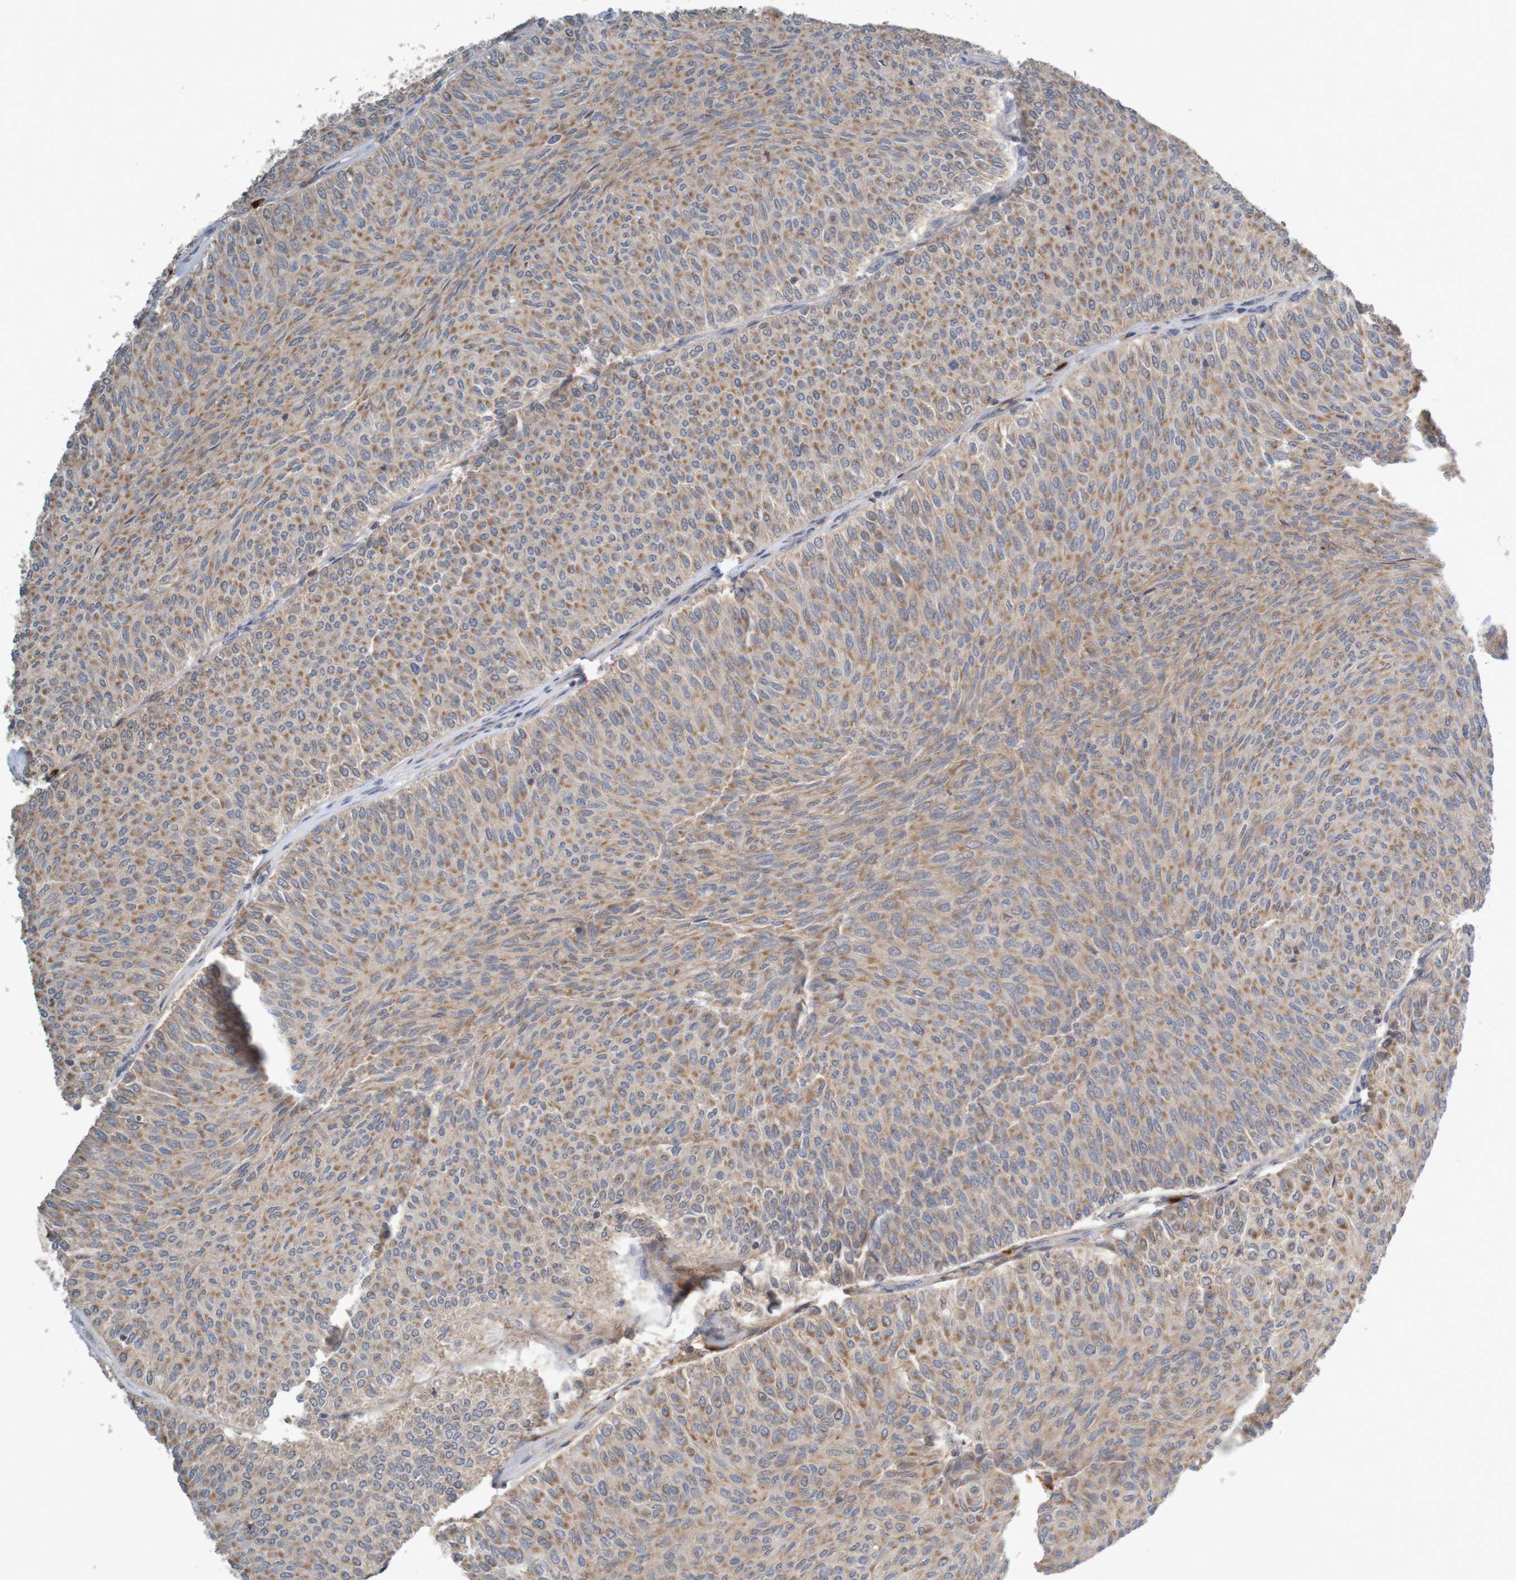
{"staining": {"intensity": "moderate", "quantity": ">75%", "location": "cytoplasmic/membranous"}, "tissue": "urothelial cancer", "cell_type": "Tumor cells", "image_type": "cancer", "snomed": [{"axis": "morphology", "description": "Urothelial carcinoma, Low grade"}, {"axis": "topography", "description": "Urinary bladder"}], "caption": "Immunohistochemical staining of low-grade urothelial carcinoma exhibits moderate cytoplasmic/membranous protein positivity in approximately >75% of tumor cells.", "gene": "B3GAT2", "patient": {"sex": "male", "age": 78}}